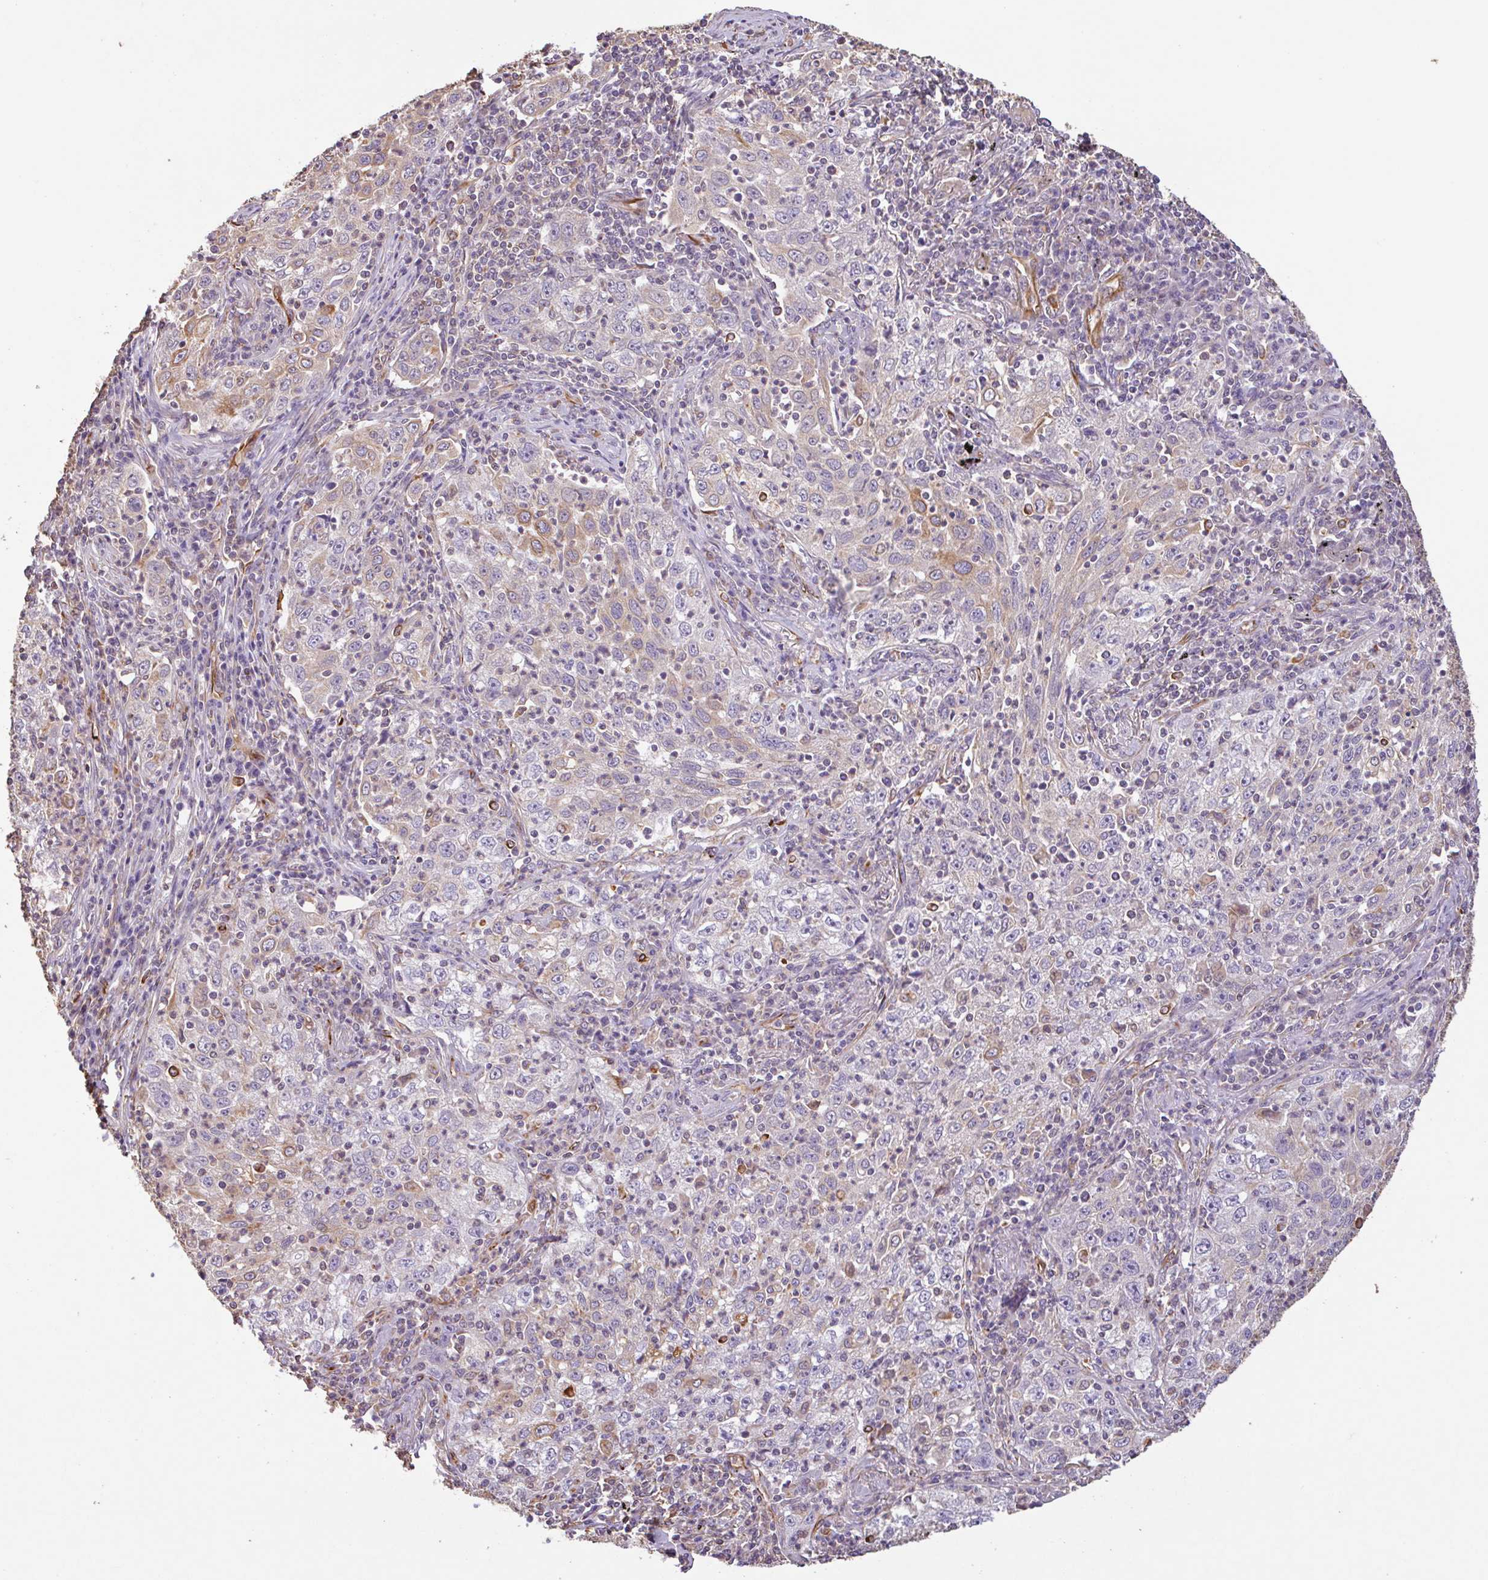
{"staining": {"intensity": "moderate", "quantity": "<25%", "location": "cytoplasmic/membranous"}, "tissue": "lung cancer", "cell_type": "Tumor cells", "image_type": "cancer", "snomed": [{"axis": "morphology", "description": "Squamous cell carcinoma, NOS"}, {"axis": "topography", "description": "Lung"}], "caption": "Immunohistochemical staining of human lung cancer (squamous cell carcinoma) displays low levels of moderate cytoplasmic/membranous protein expression in about <25% of tumor cells.", "gene": "ZNF790", "patient": {"sex": "male", "age": 71}}